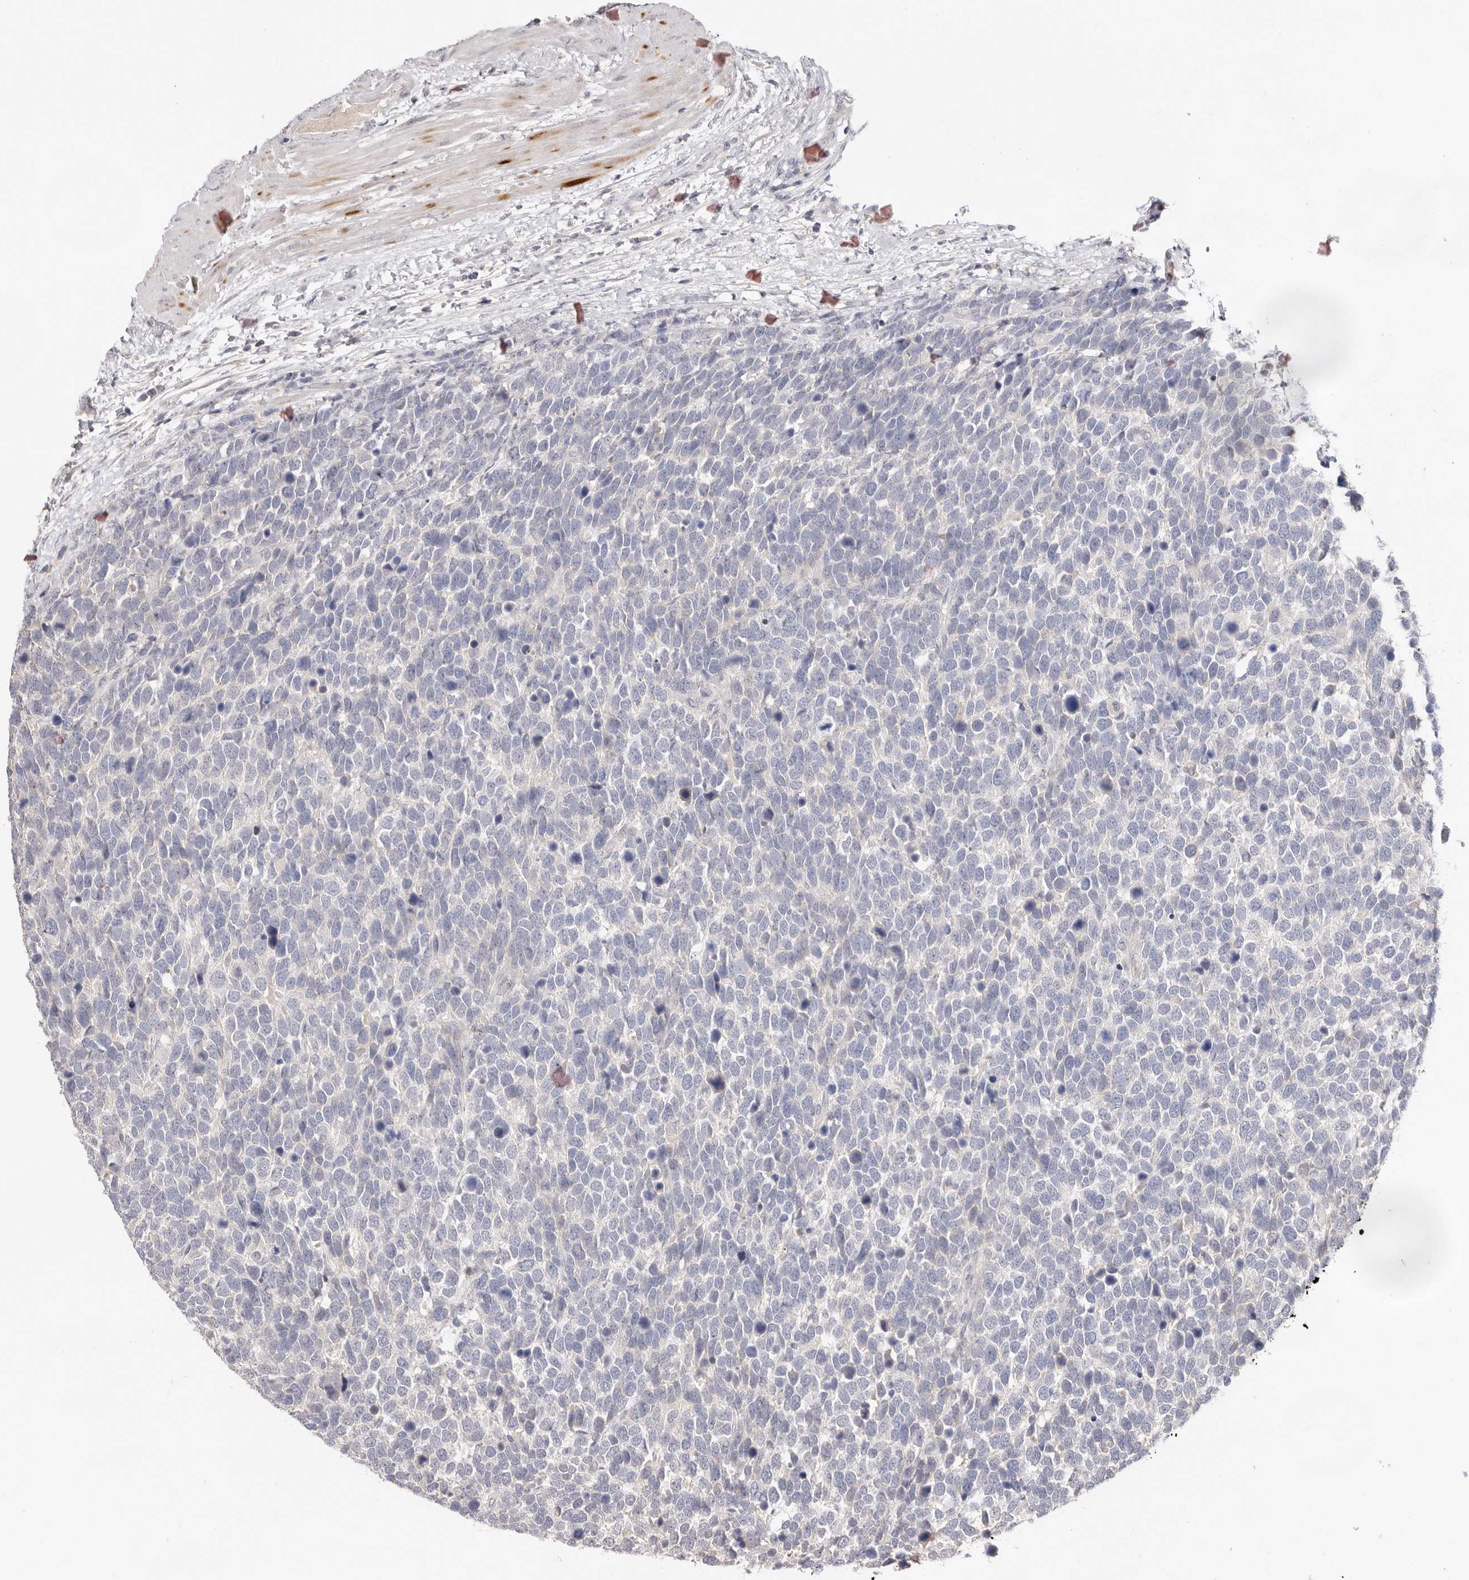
{"staining": {"intensity": "negative", "quantity": "none", "location": "none"}, "tissue": "urothelial cancer", "cell_type": "Tumor cells", "image_type": "cancer", "snomed": [{"axis": "morphology", "description": "Urothelial carcinoma, High grade"}, {"axis": "topography", "description": "Urinary bladder"}], "caption": "There is no significant positivity in tumor cells of urothelial cancer. (DAB immunohistochemistry (IHC) with hematoxylin counter stain).", "gene": "DOP1A", "patient": {"sex": "female", "age": 82}}